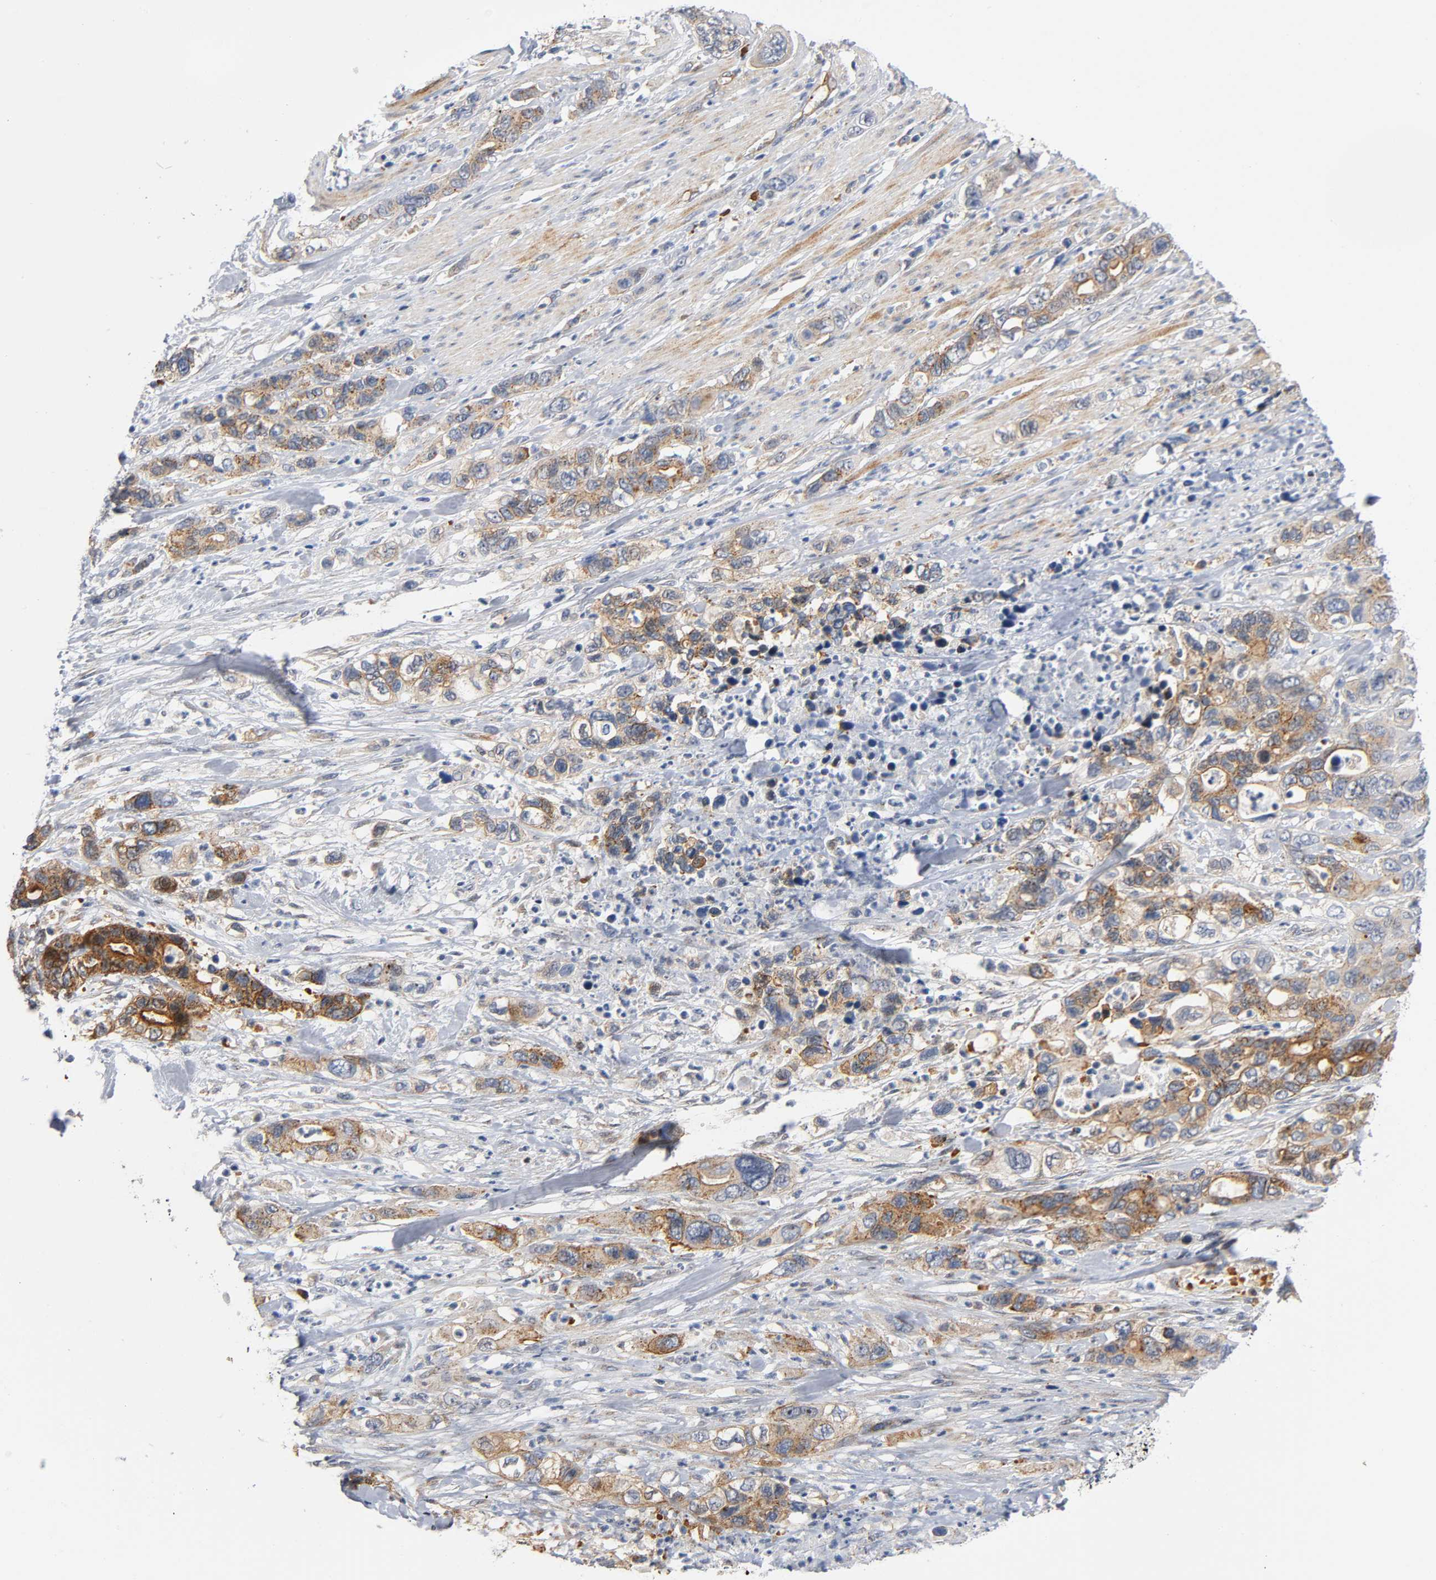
{"staining": {"intensity": "strong", "quantity": ">75%", "location": "cytoplasmic/membranous"}, "tissue": "pancreatic cancer", "cell_type": "Tumor cells", "image_type": "cancer", "snomed": [{"axis": "morphology", "description": "Adenocarcinoma, NOS"}, {"axis": "topography", "description": "Pancreas"}], "caption": "Immunohistochemical staining of pancreatic cancer exhibits high levels of strong cytoplasmic/membranous staining in about >75% of tumor cells.", "gene": "CD2AP", "patient": {"sex": "female", "age": 71}}